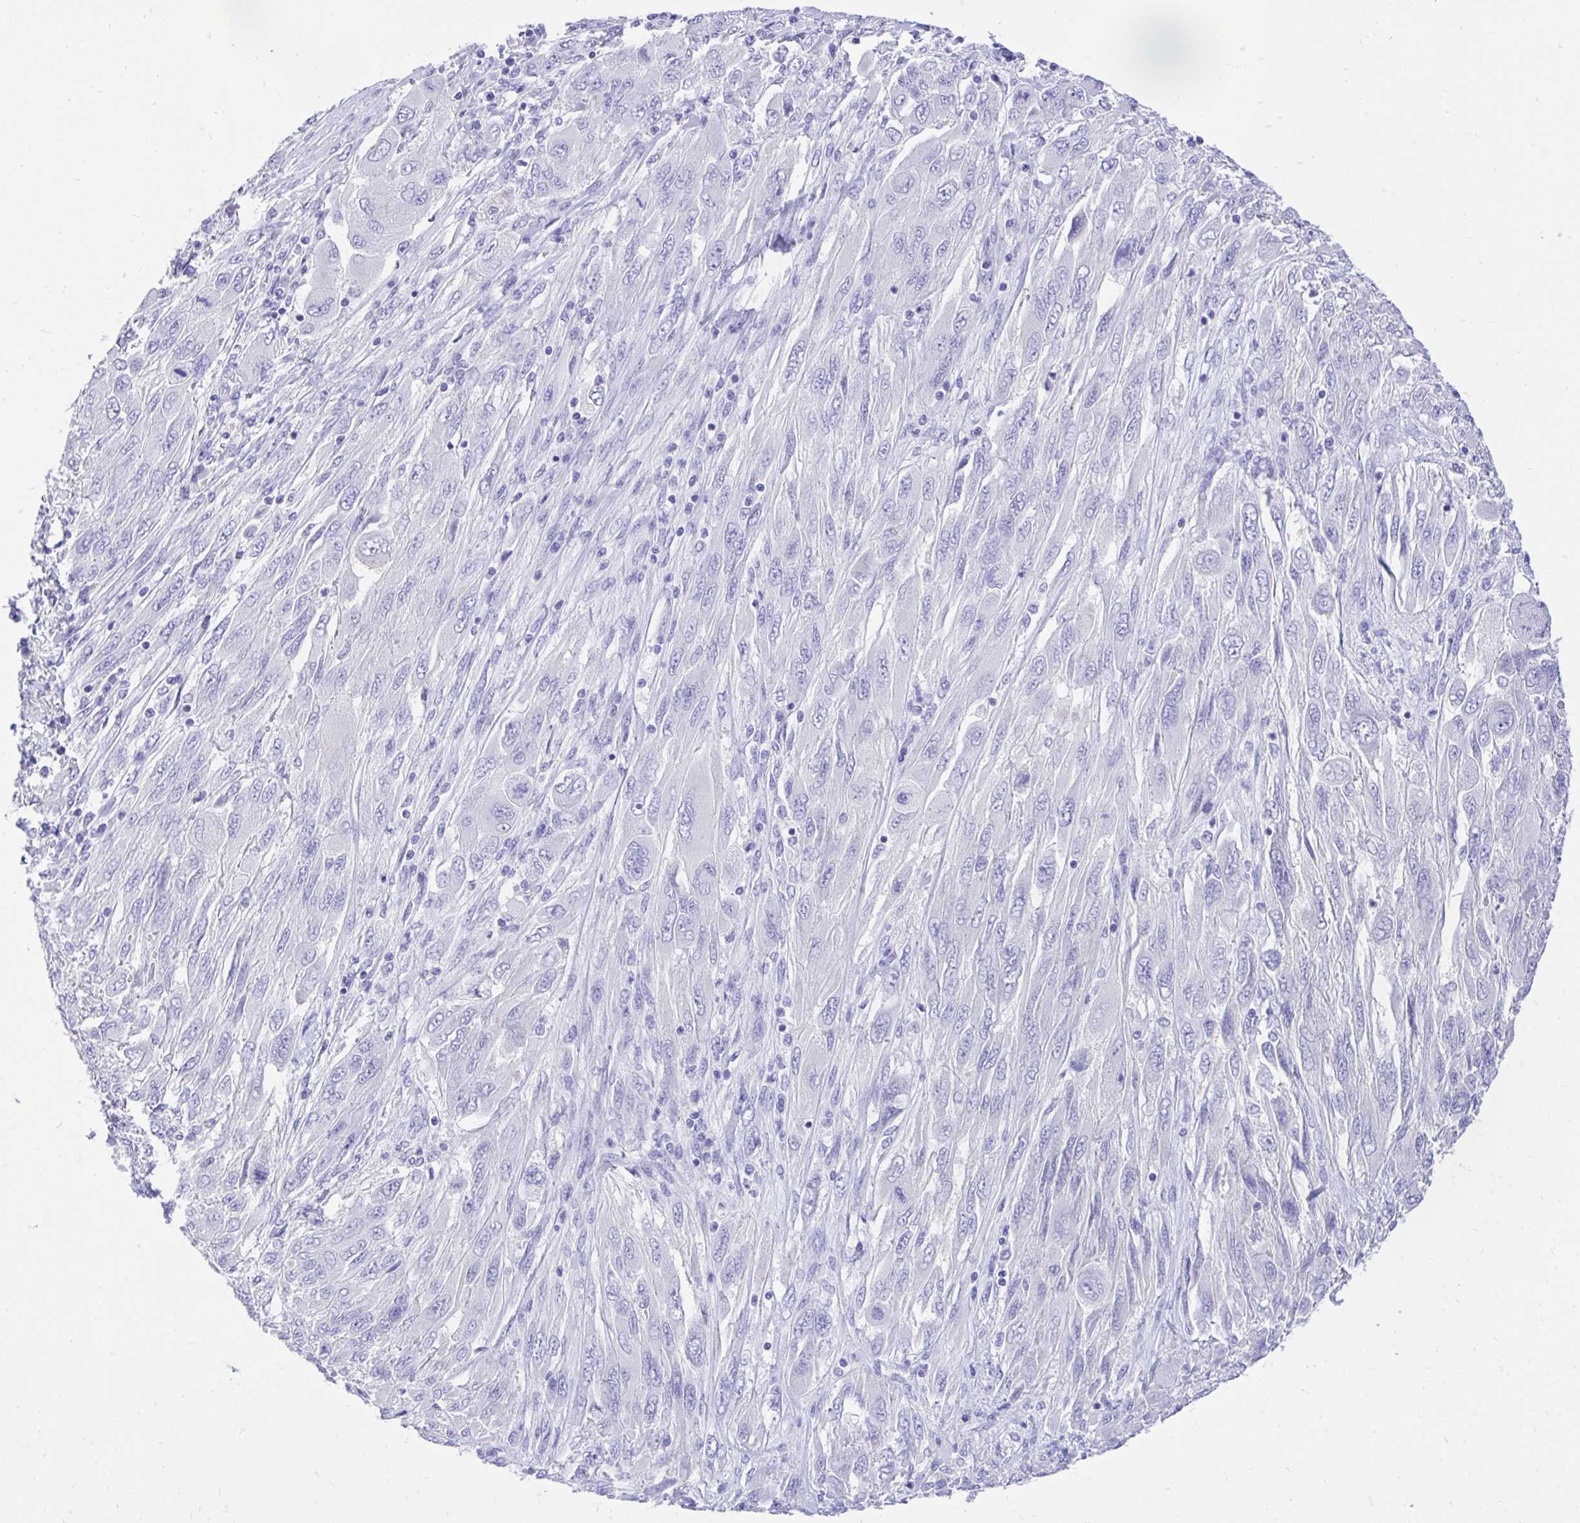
{"staining": {"intensity": "negative", "quantity": "none", "location": "none"}, "tissue": "melanoma", "cell_type": "Tumor cells", "image_type": "cancer", "snomed": [{"axis": "morphology", "description": "Malignant melanoma, NOS"}, {"axis": "topography", "description": "Skin"}], "caption": "This micrograph is of malignant melanoma stained with IHC to label a protein in brown with the nuclei are counter-stained blue. There is no staining in tumor cells. Nuclei are stained in blue.", "gene": "MON1A", "patient": {"sex": "female", "age": 91}}